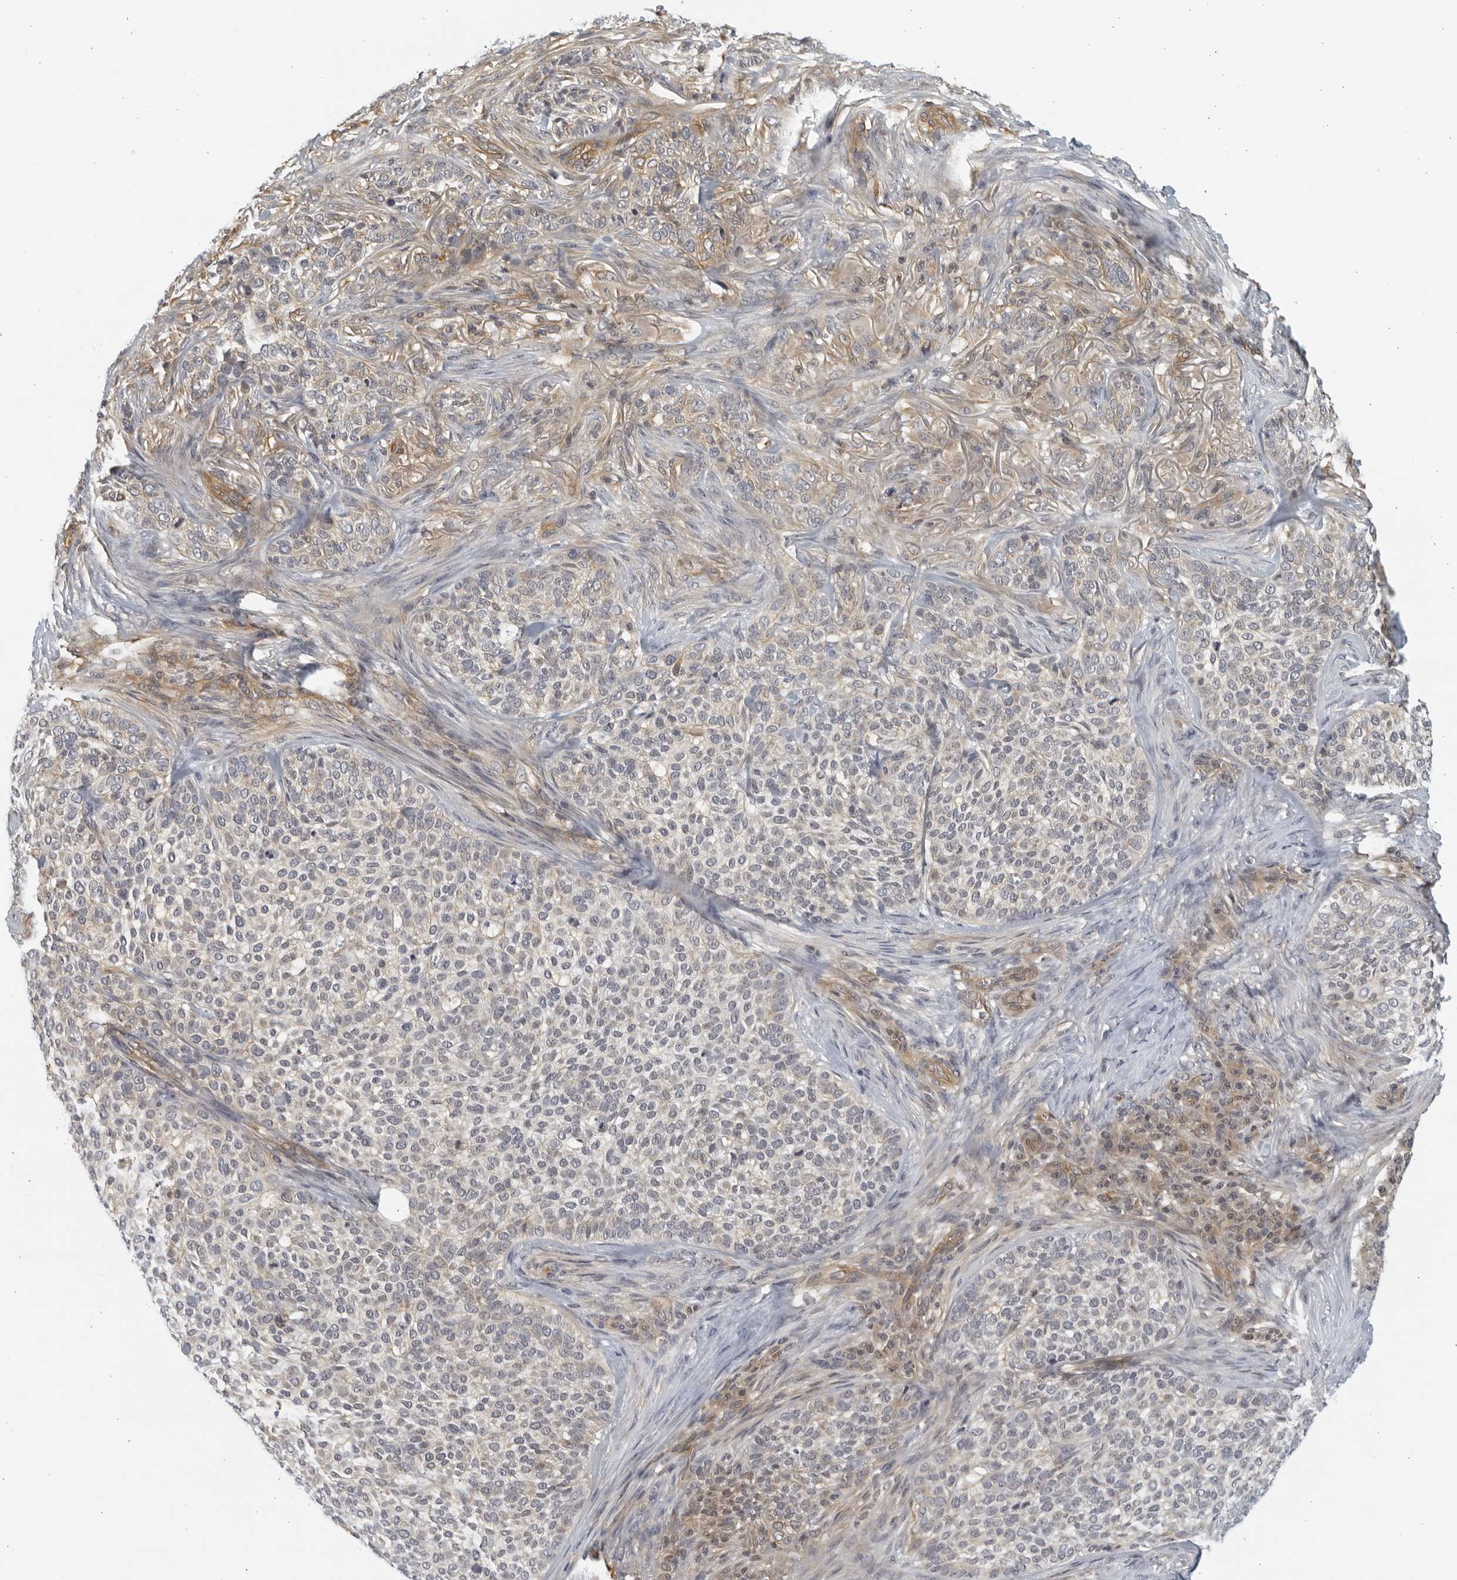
{"staining": {"intensity": "weak", "quantity": "25%-75%", "location": "cytoplasmic/membranous"}, "tissue": "skin cancer", "cell_type": "Tumor cells", "image_type": "cancer", "snomed": [{"axis": "morphology", "description": "Basal cell carcinoma"}, {"axis": "topography", "description": "Skin"}], "caption": "The image shows a brown stain indicating the presence of a protein in the cytoplasmic/membranous of tumor cells in skin cancer. (DAB = brown stain, brightfield microscopy at high magnification).", "gene": "SERTAD4", "patient": {"sex": "female", "age": 64}}